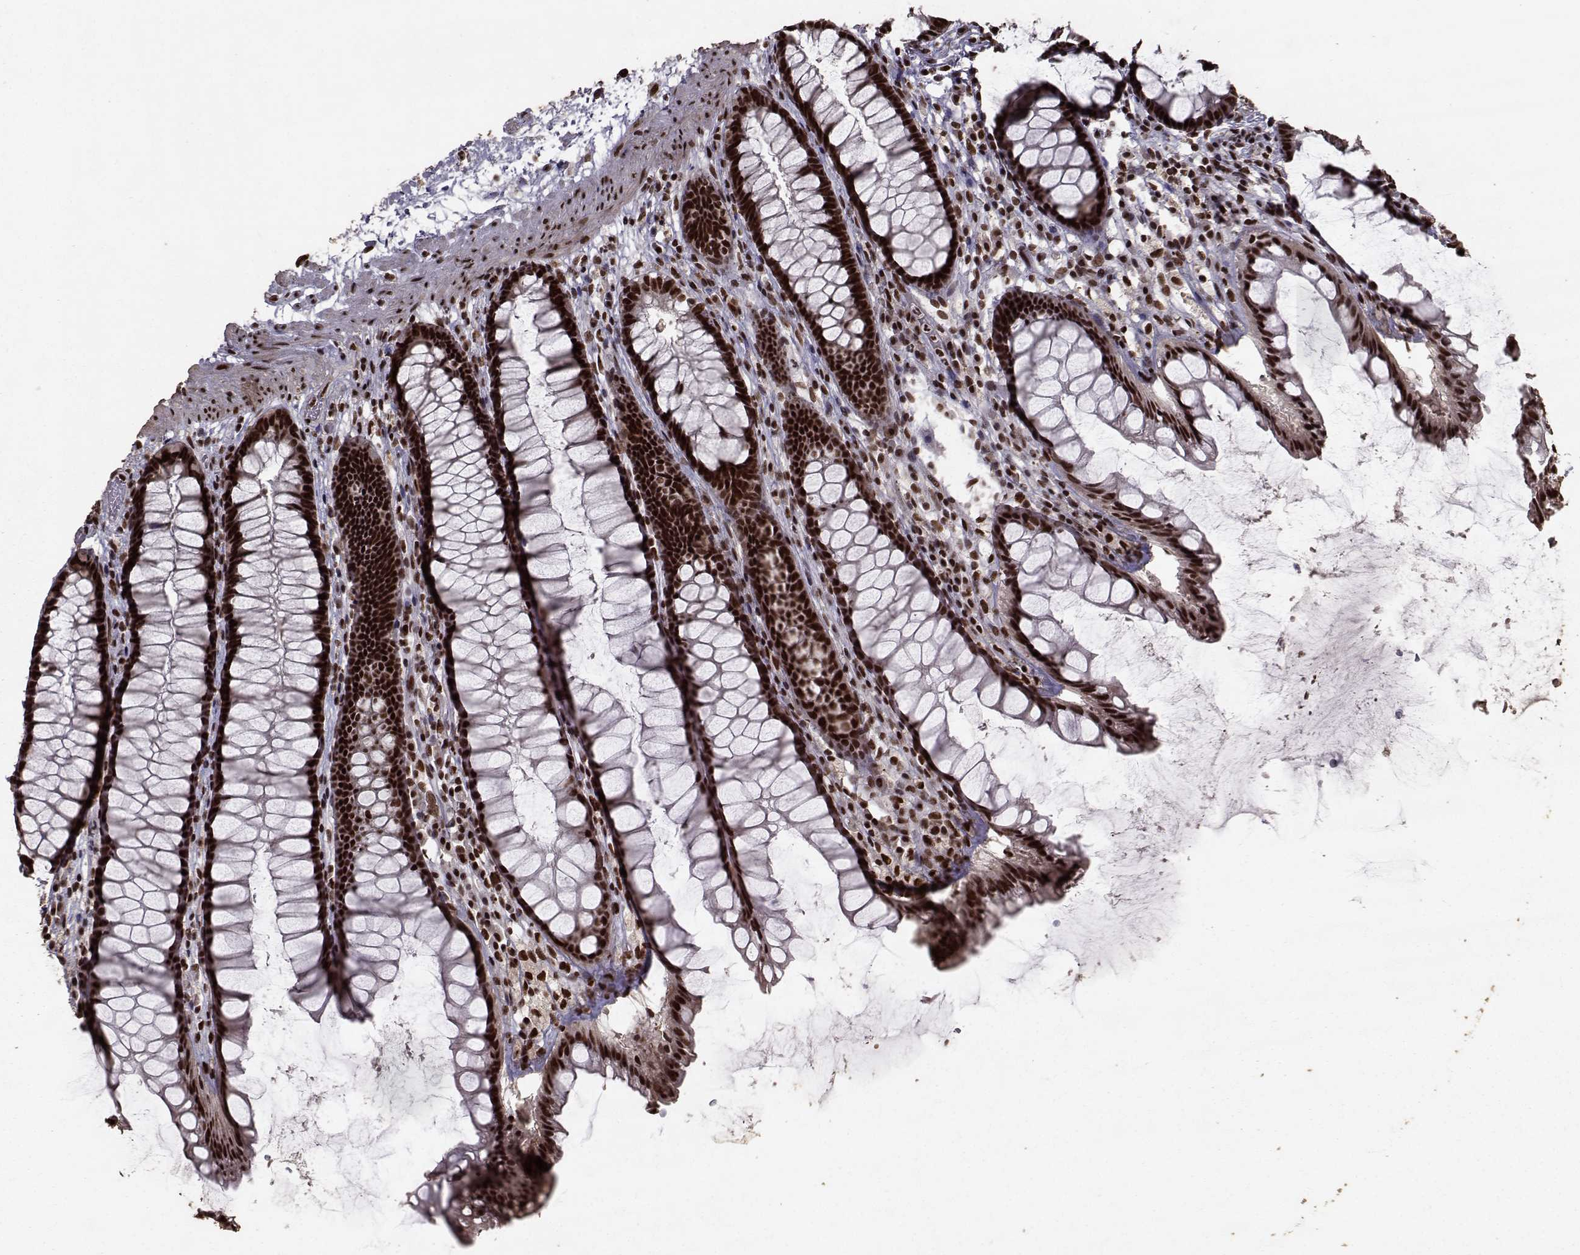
{"staining": {"intensity": "strong", "quantity": ">75%", "location": "cytoplasmic/membranous,nuclear"}, "tissue": "rectum", "cell_type": "Glandular cells", "image_type": "normal", "snomed": [{"axis": "morphology", "description": "Normal tissue, NOS"}, {"axis": "topography", "description": "Rectum"}], "caption": "Immunohistochemical staining of normal human rectum exhibits >75% levels of strong cytoplasmic/membranous,nuclear protein staining in approximately >75% of glandular cells.", "gene": "SF1", "patient": {"sex": "male", "age": 72}}